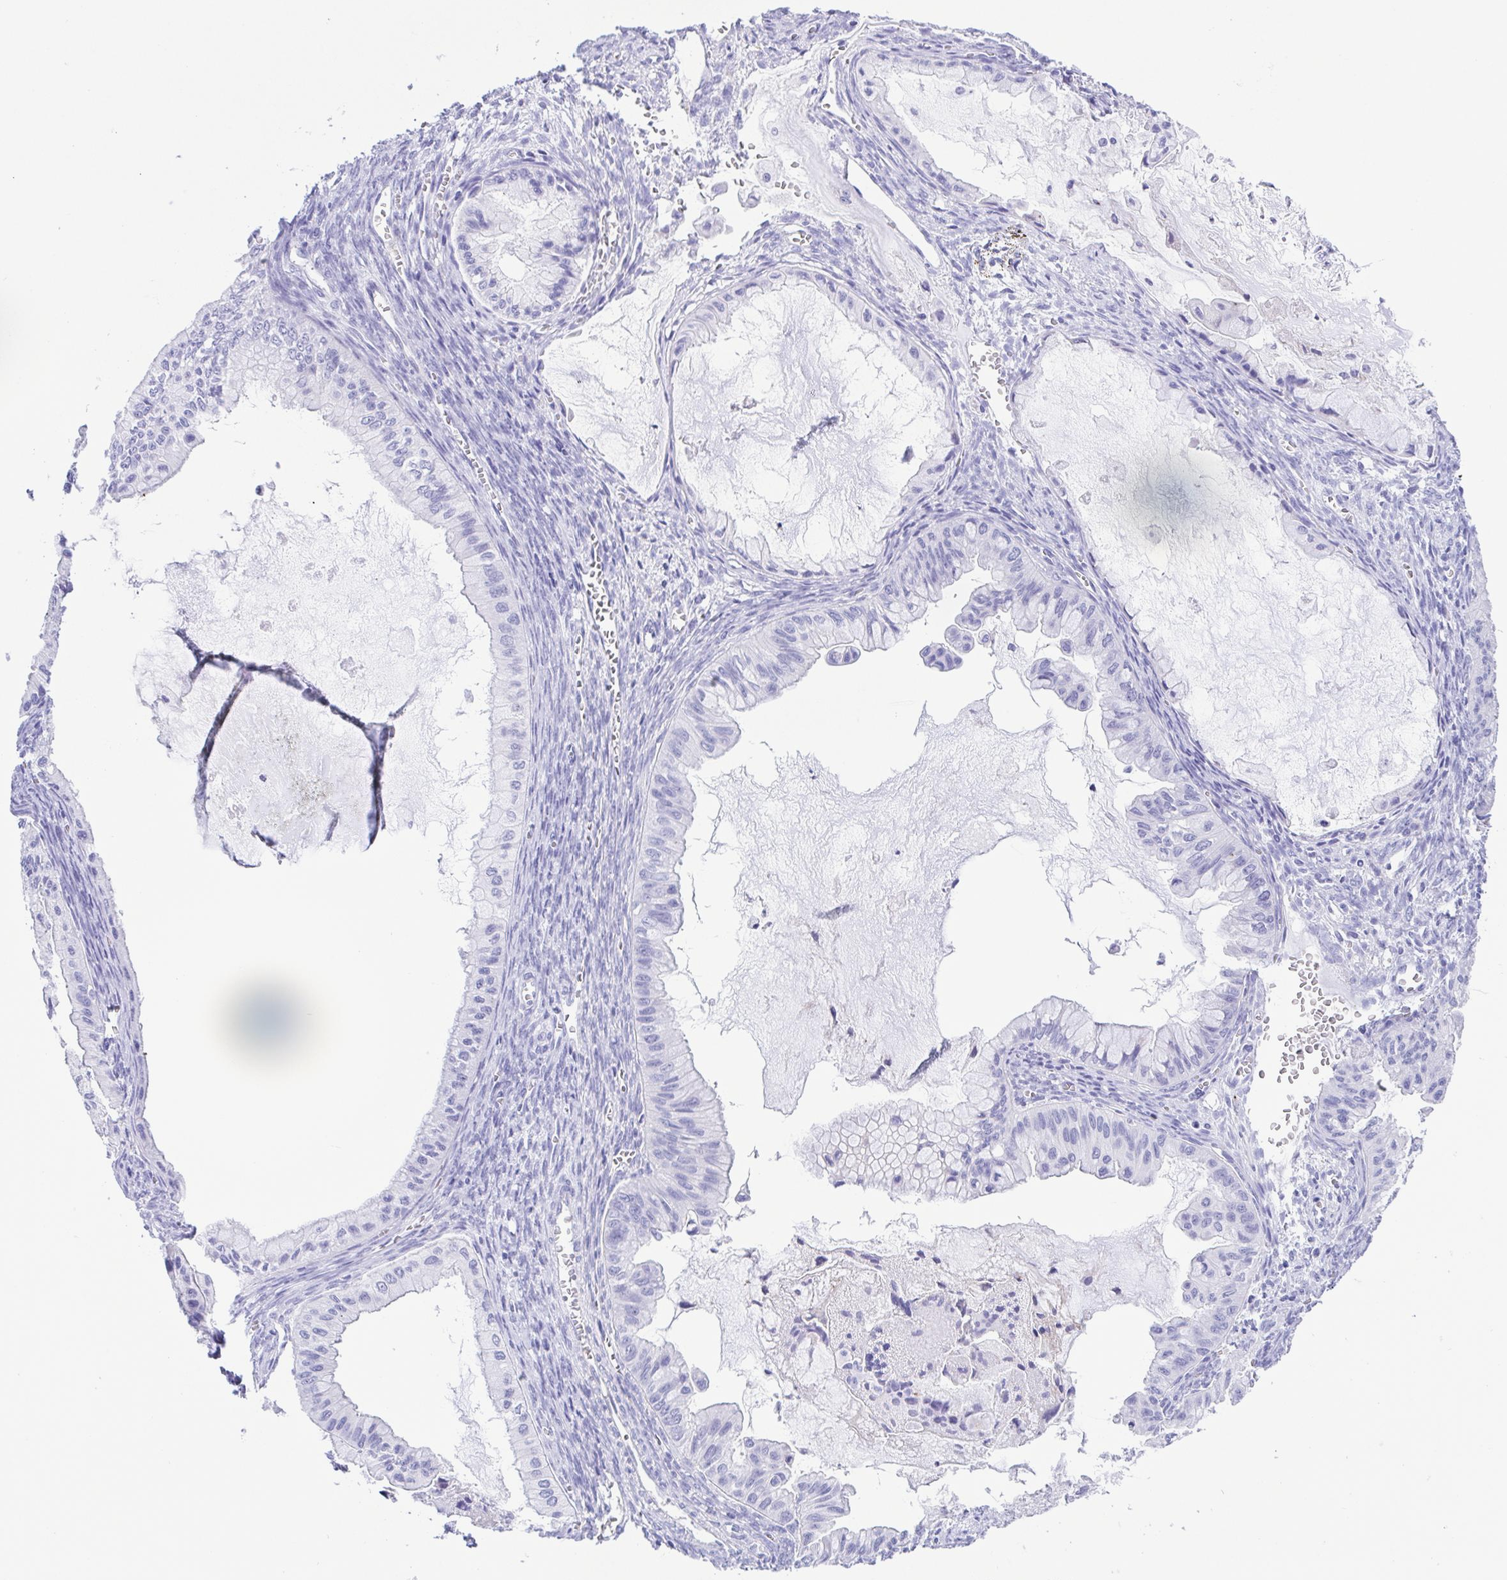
{"staining": {"intensity": "negative", "quantity": "none", "location": "none"}, "tissue": "ovarian cancer", "cell_type": "Tumor cells", "image_type": "cancer", "snomed": [{"axis": "morphology", "description": "Cystadenocarcinoma, mucinous, NOS"}, {"axis": "topography", "description": "Ovary"}], "caption": "Human ovarian cancer (mucinous cystadenocarcinoma) stained for a protein using immunohistochemistry displays no positivity in tumor cells.", "gene": "GPR17", "patient": {"sex": "female", "age": 72}}